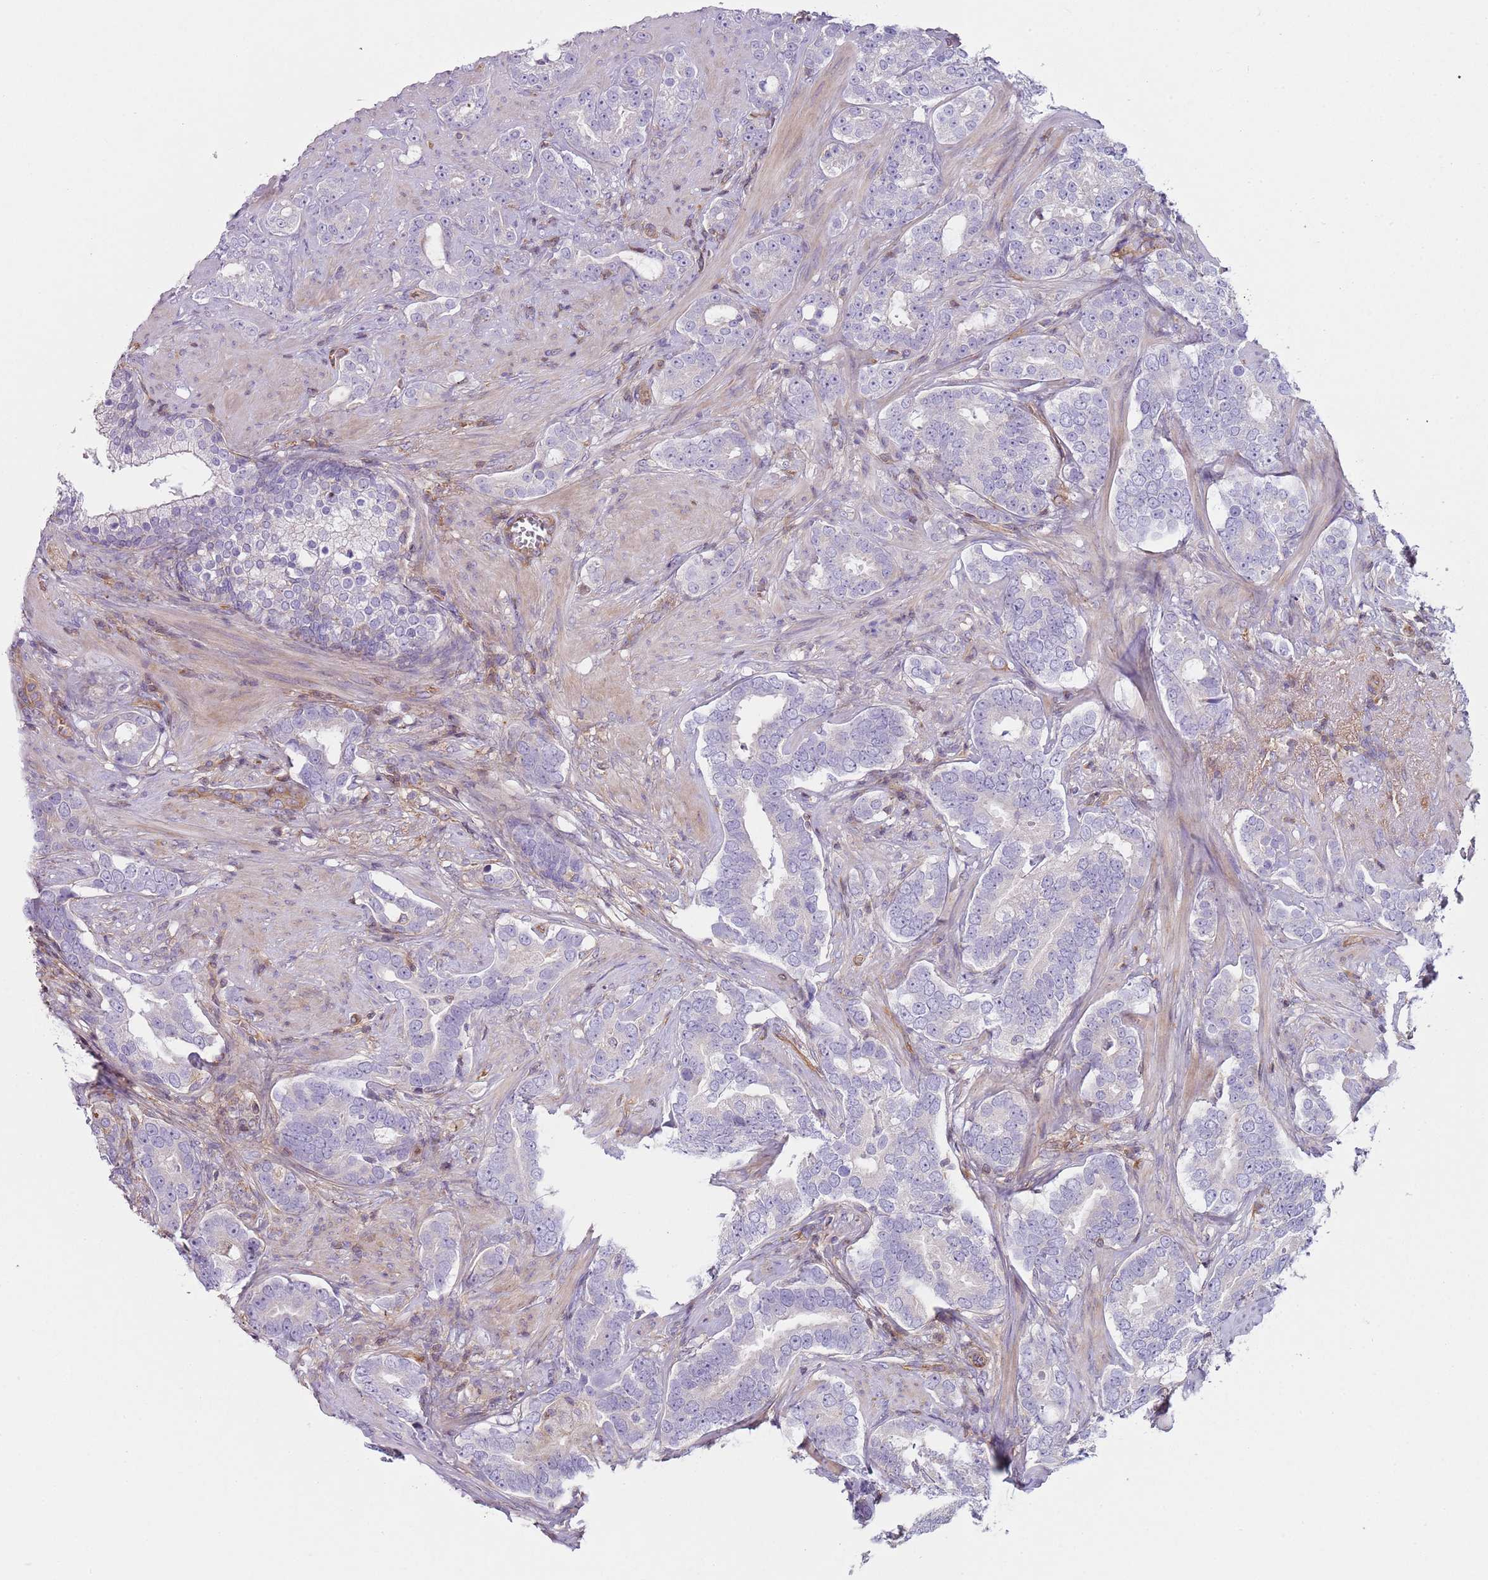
{"staining": {"intensity": "negative", "quantity": "none", "location": "none"}, "tissue": "prostate cancer", "cell_type": "Tumor cells", "image_type": "cancer", "snomed": [{"axis": "morphology", "description": "Adenocarcinoma, High grade"}, {"axis": "topography", "description": "Prostate"}], "caption": "Tumor cells show no significant expression in adenocarcinoma (high-grade) (prostate). (DAB (3,3'-diaminobenzidine) IHC, high magnification).", "gene": "GNAI3", "patient": {"sex": "male", "age": 64}}